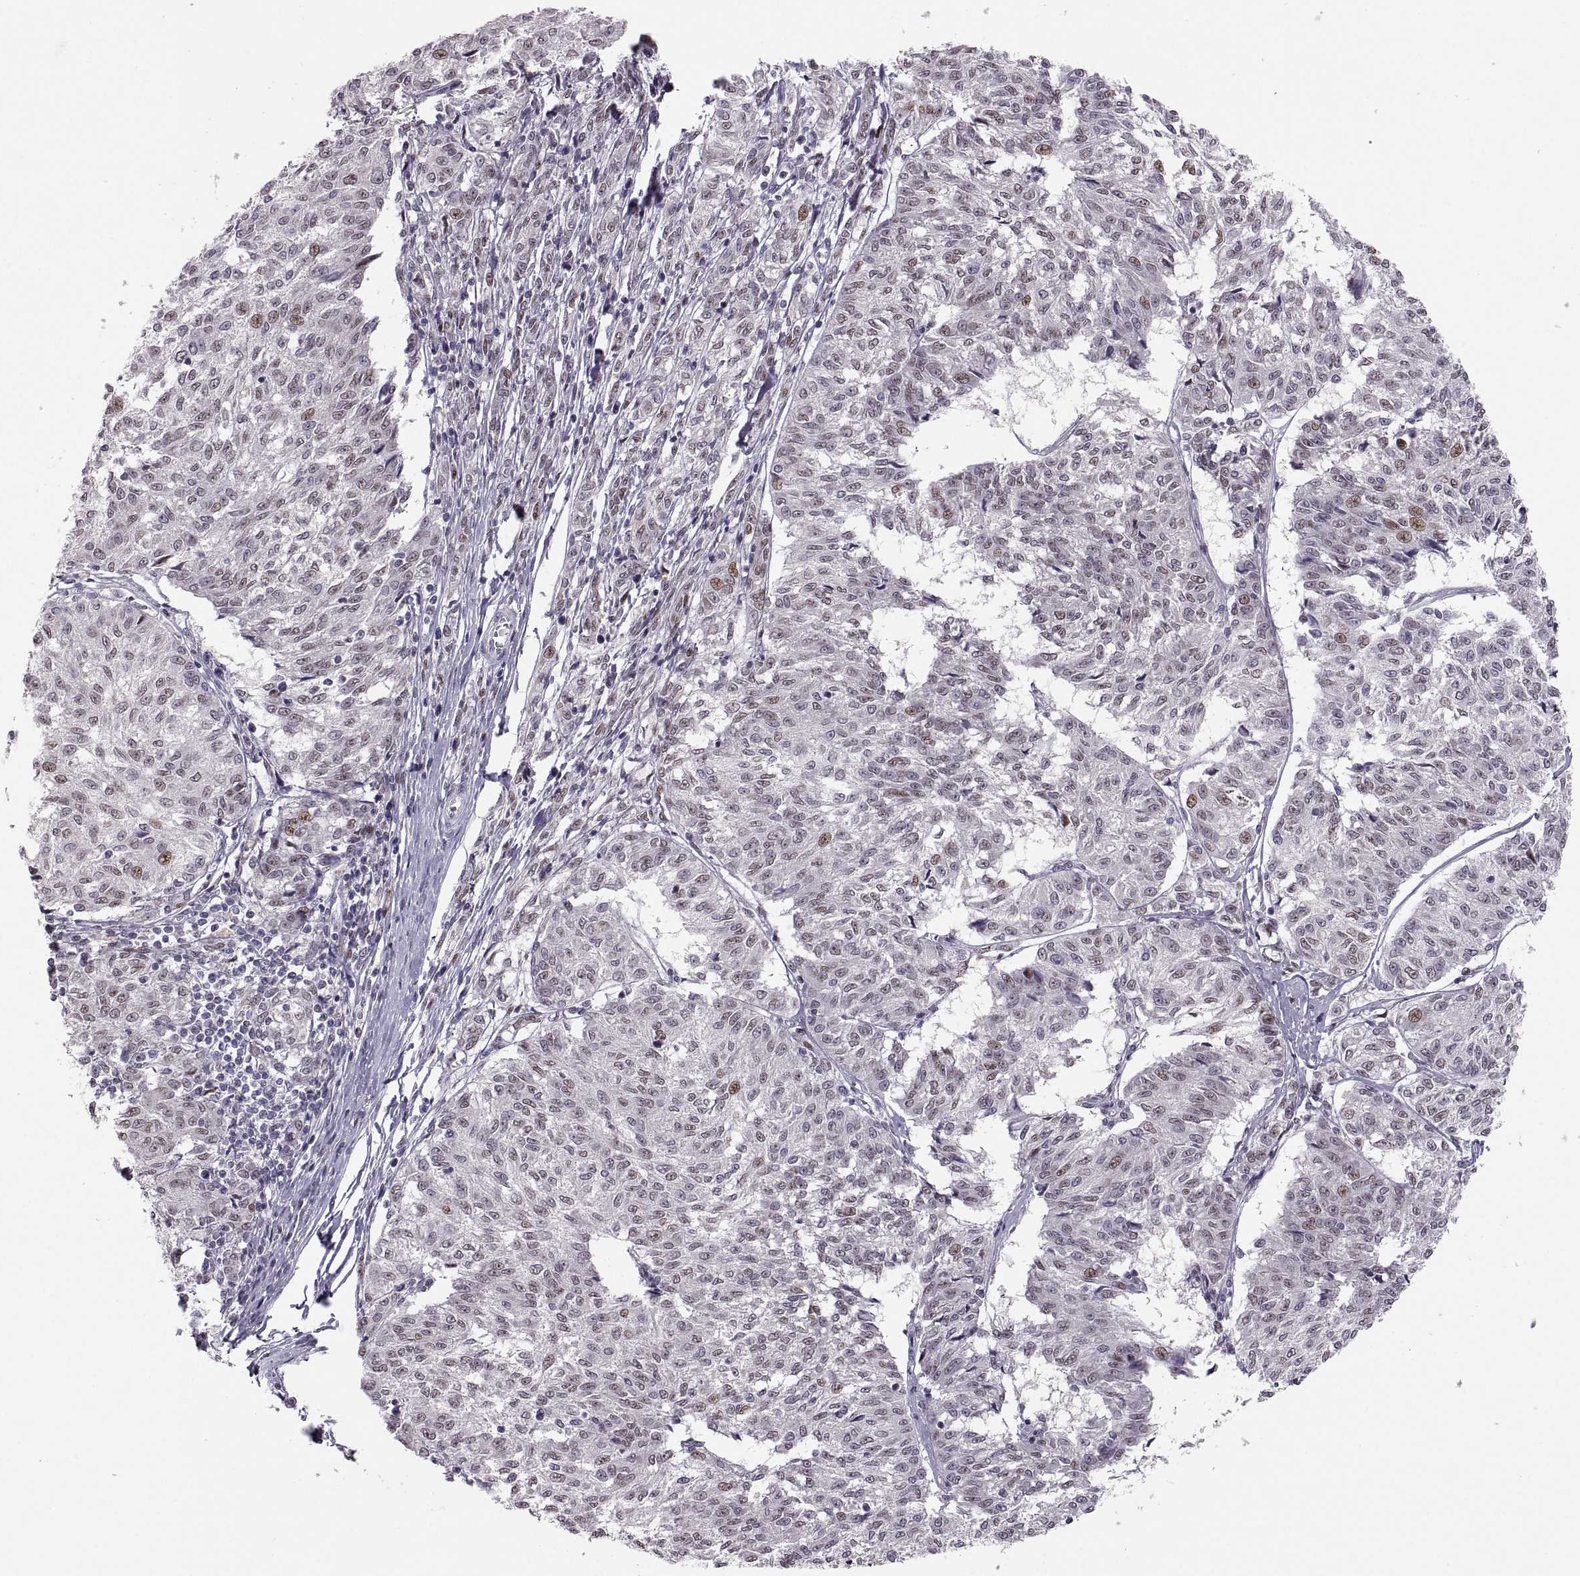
{"staining": {"intensity": "moderate", "quantity": "<25%", "location": "nuclear"}, "tissue": "melanoma", "cell_type": "Tumor cells", "image_type": "cancer", "snomed": [{"axis": "morphology", "description": "Malignant melanoma, NOS"}, {"axis": "topography", "description": "Skin"}], "caption": "Immunohistochemical staining of human malignant melanoma demonstrates moderate nuclear protein staining in about <25% of tumor cells.", "gene": "SNAI1", "patient": {"sex": "female", "age": 72}}